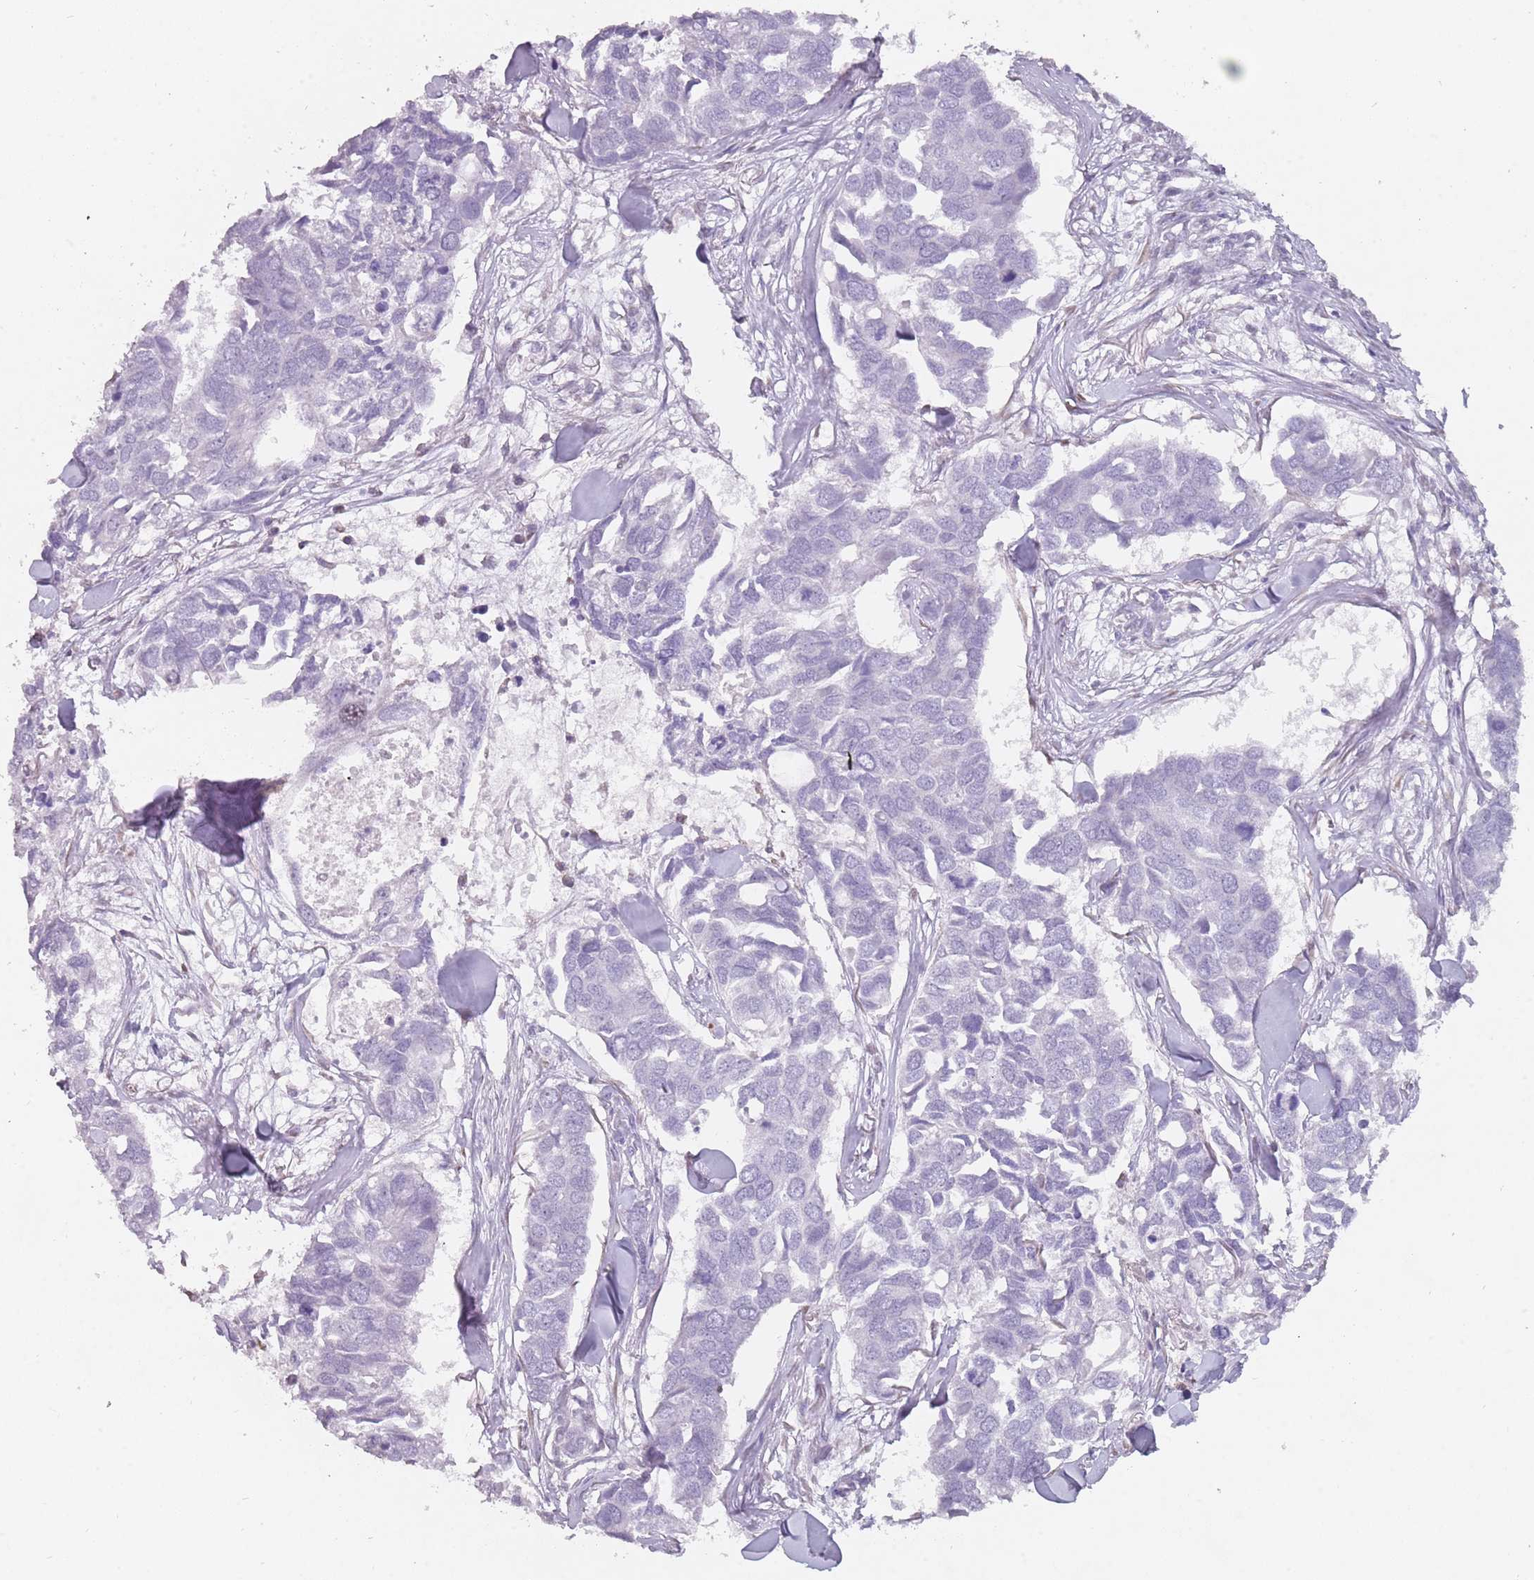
{"staining": {"intensity": "negative", "quantity": "none", "location": "none"}, "tissue": "breast cancer", "cell_type": "Tumor cells", "image_type": "cancer", "snomed": [{"axis": "morphology", "description": "Duct carcinoma"}, {"axis": "topography", "description": "Breast"}], "caption": "Immunohistochemistry of human breast invasive ductal carcinoma shows no staining in tumor cells.", "gene": "DDX4", "patient": {"sex": "female", "age": 83}}